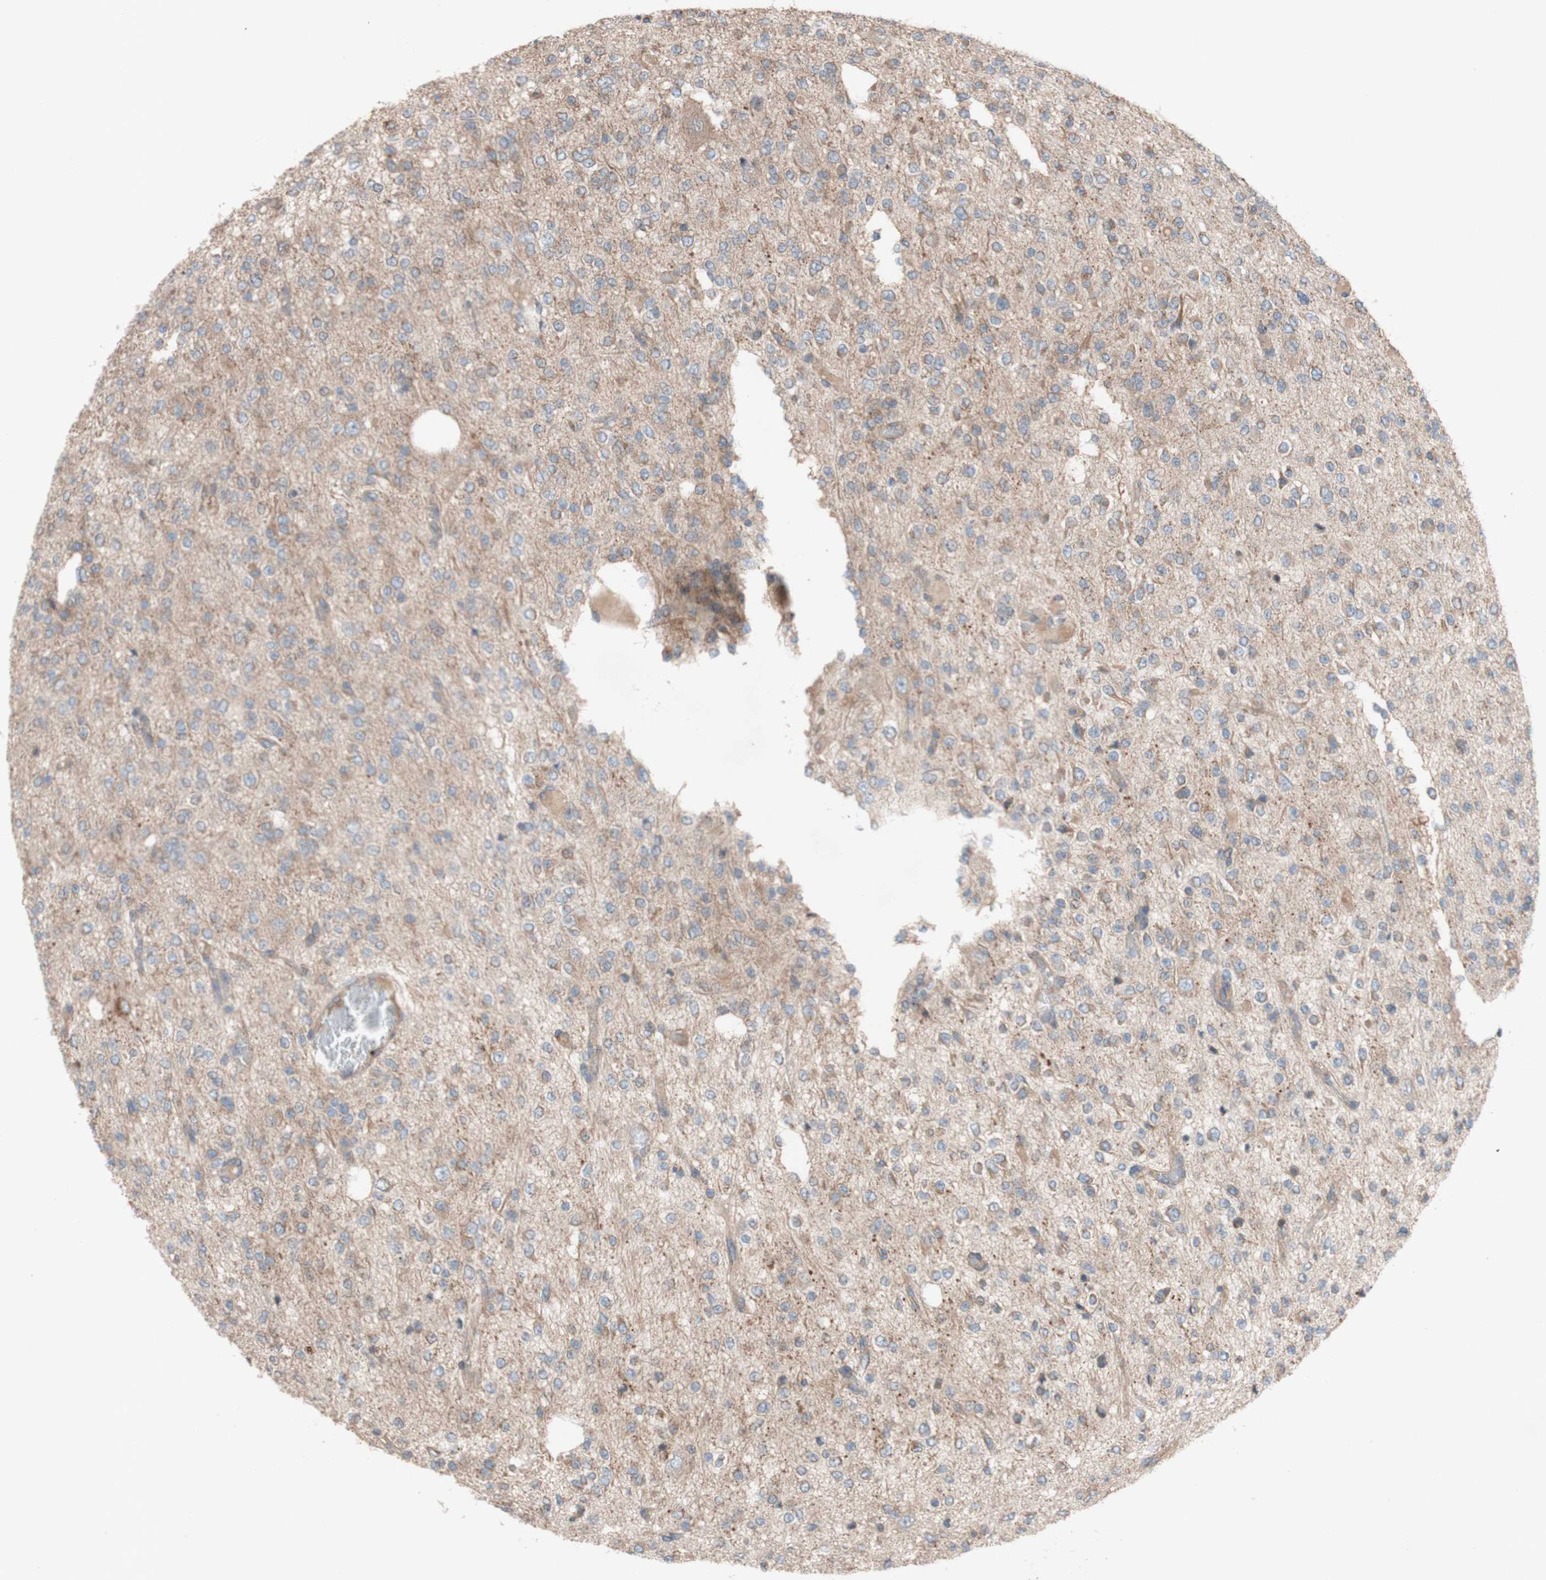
{"staining": {"intensity": "moderate", "quantity": "25%-75%", "location": "cytoplasmic/membranous"}, "tissue": "glioma", "cell_type": "Tumor cells", "image_type": "cancer", "snomed": [{"axis": "morphology", "description": "Glioma, malignant, Low grade"}, {"axis": "topography", "description": "Brain"}], "caption": "Protein expression analysis of human malignant glioma (low-grade) reveals moderate cytoplasmic/membranous staining in about 25%-75% of tumor cells.", "gene": "TST", "patient": {"sex": "male", "age": 38}}